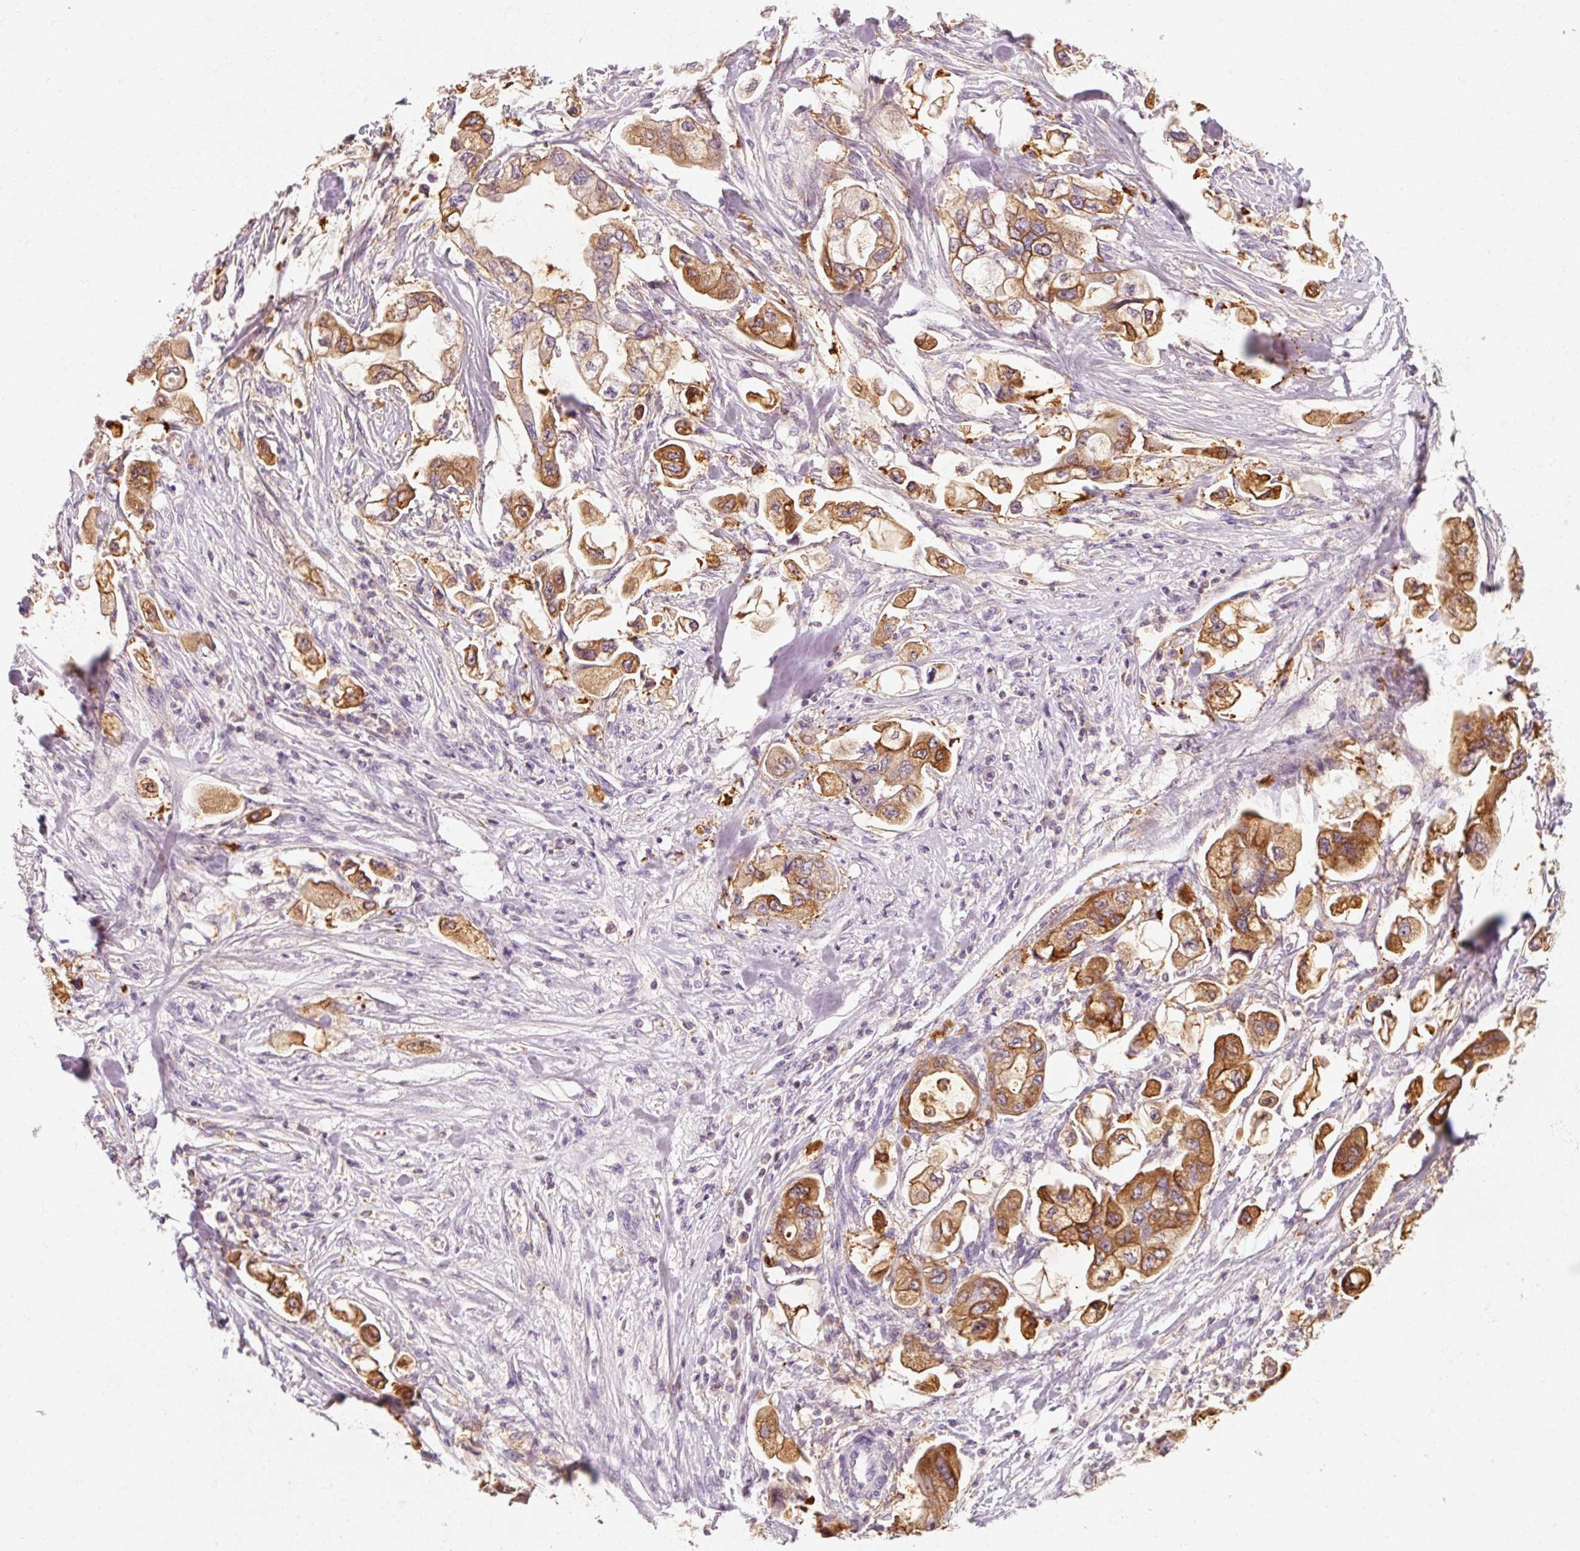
{"staining": {"intensity": "strong", "quantity": ">75%", "location": "cytoplasmic/membranous"}, "tissue": "stomach cancer", "cell_type": "Tumor cells", "image_type": "cancer", "snomed": [{"axis": "morphology", "description": "Adenocarcinoma, NOS"}, {"axis": "topography", "description": "Stomach"}], "caption": "Stomach cancer stained with DAB immunohistochemistry reveals high levels of strong cytoplasmic/membranous expression in approximately >75% of tumor cells.", "gene": "OR8K1", "patient": {"sex": "male", "age": 62}}